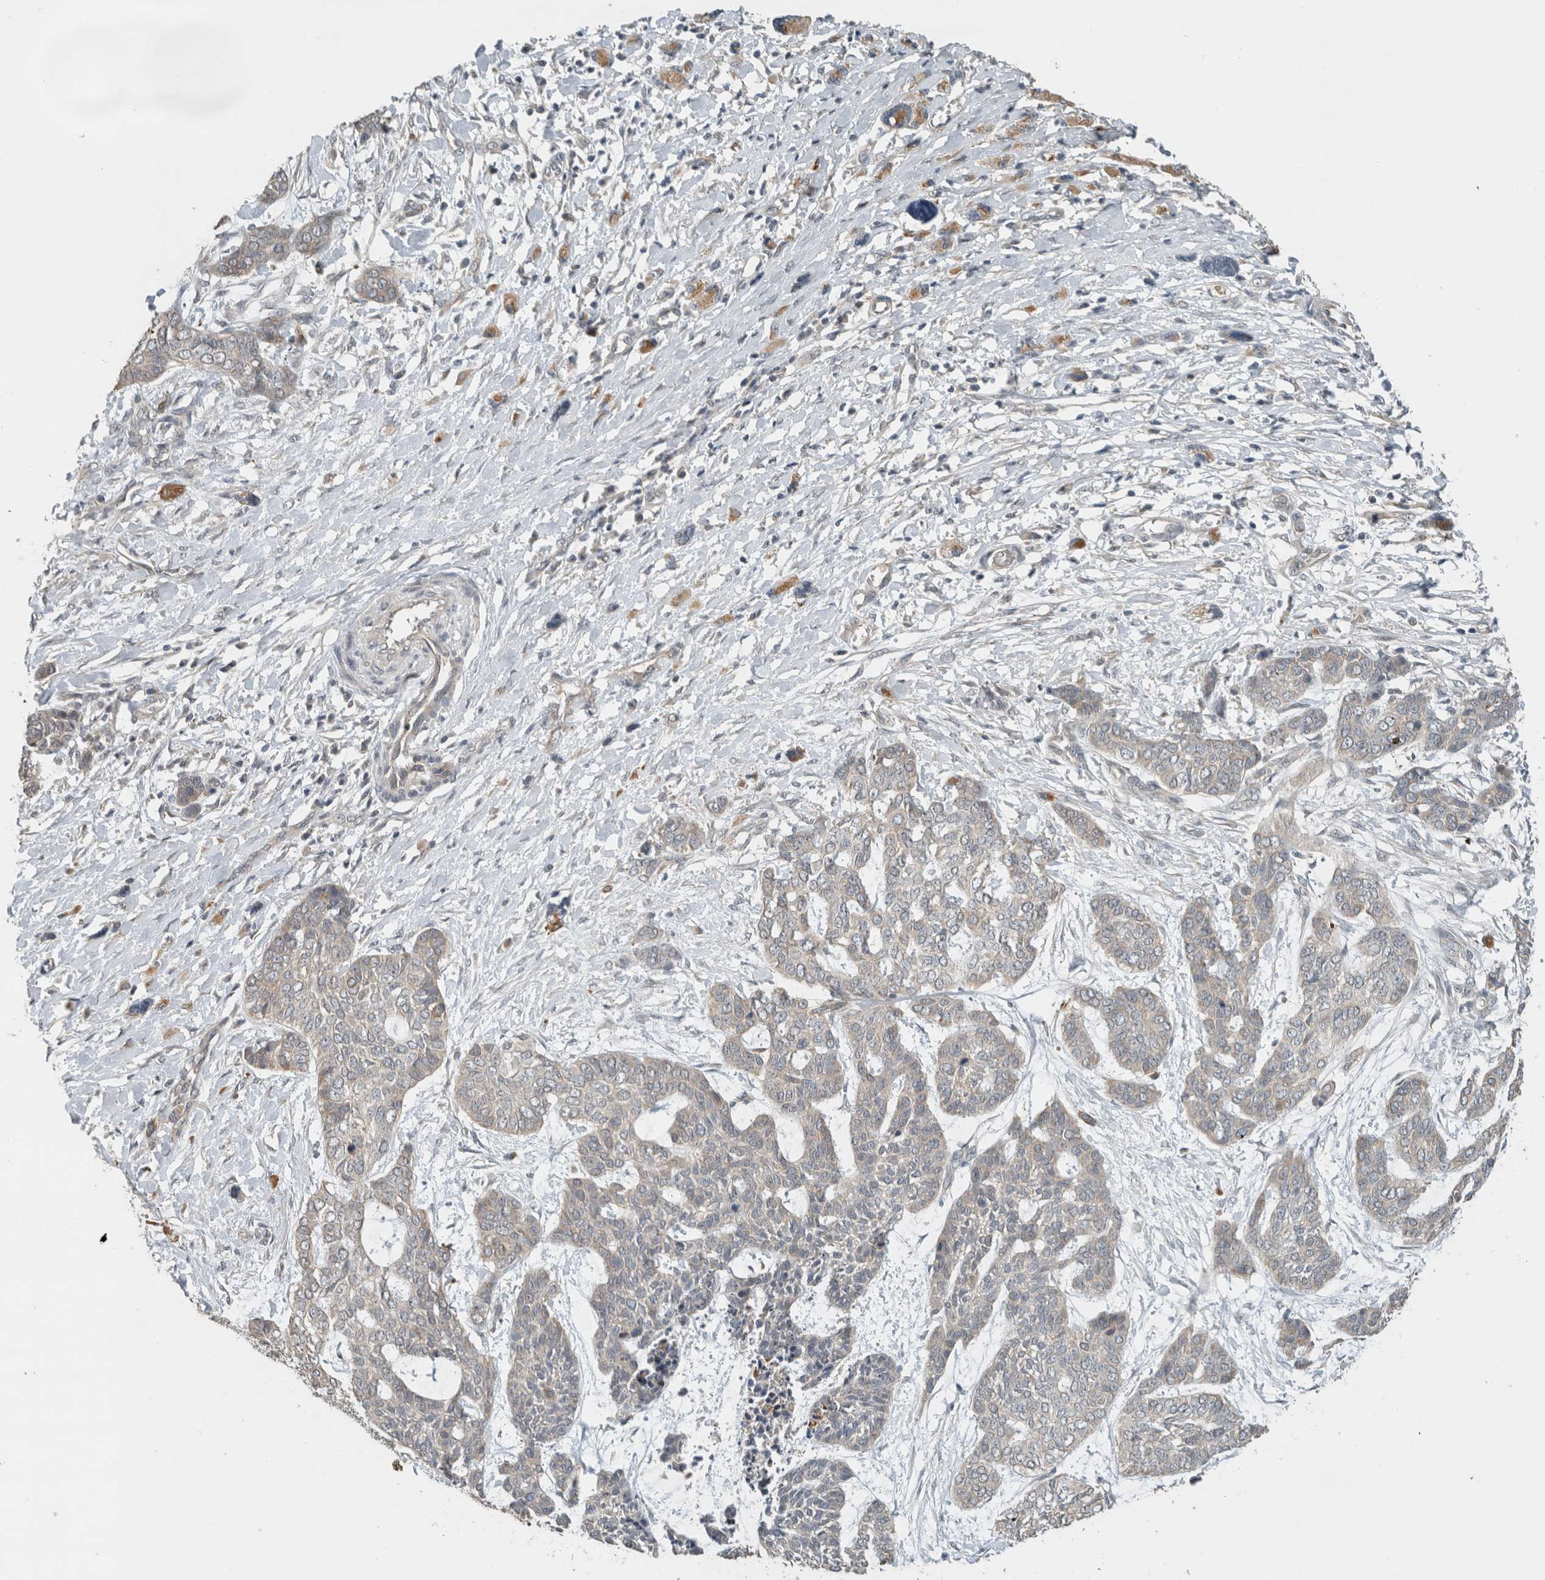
{"staining": {"intensity": "weak", "quantity": "<25%", "location": "cytoplasmic/membranous"}, "tissue": "skin cancer", "cell_type": "Tumor cells", "image_type": "cancer", "snomed": [{"axis": "morphology", "description": "Basal cell carcinoma"}, {"axis": "topography", "description": "Skin"}], "caption": "This is an immunohistochemistry micrograph of human skin cancer. There is no positivity in tumor cells.", "gene": "ERCC6L2", "patient": {"sex": "female", "age": 64}}